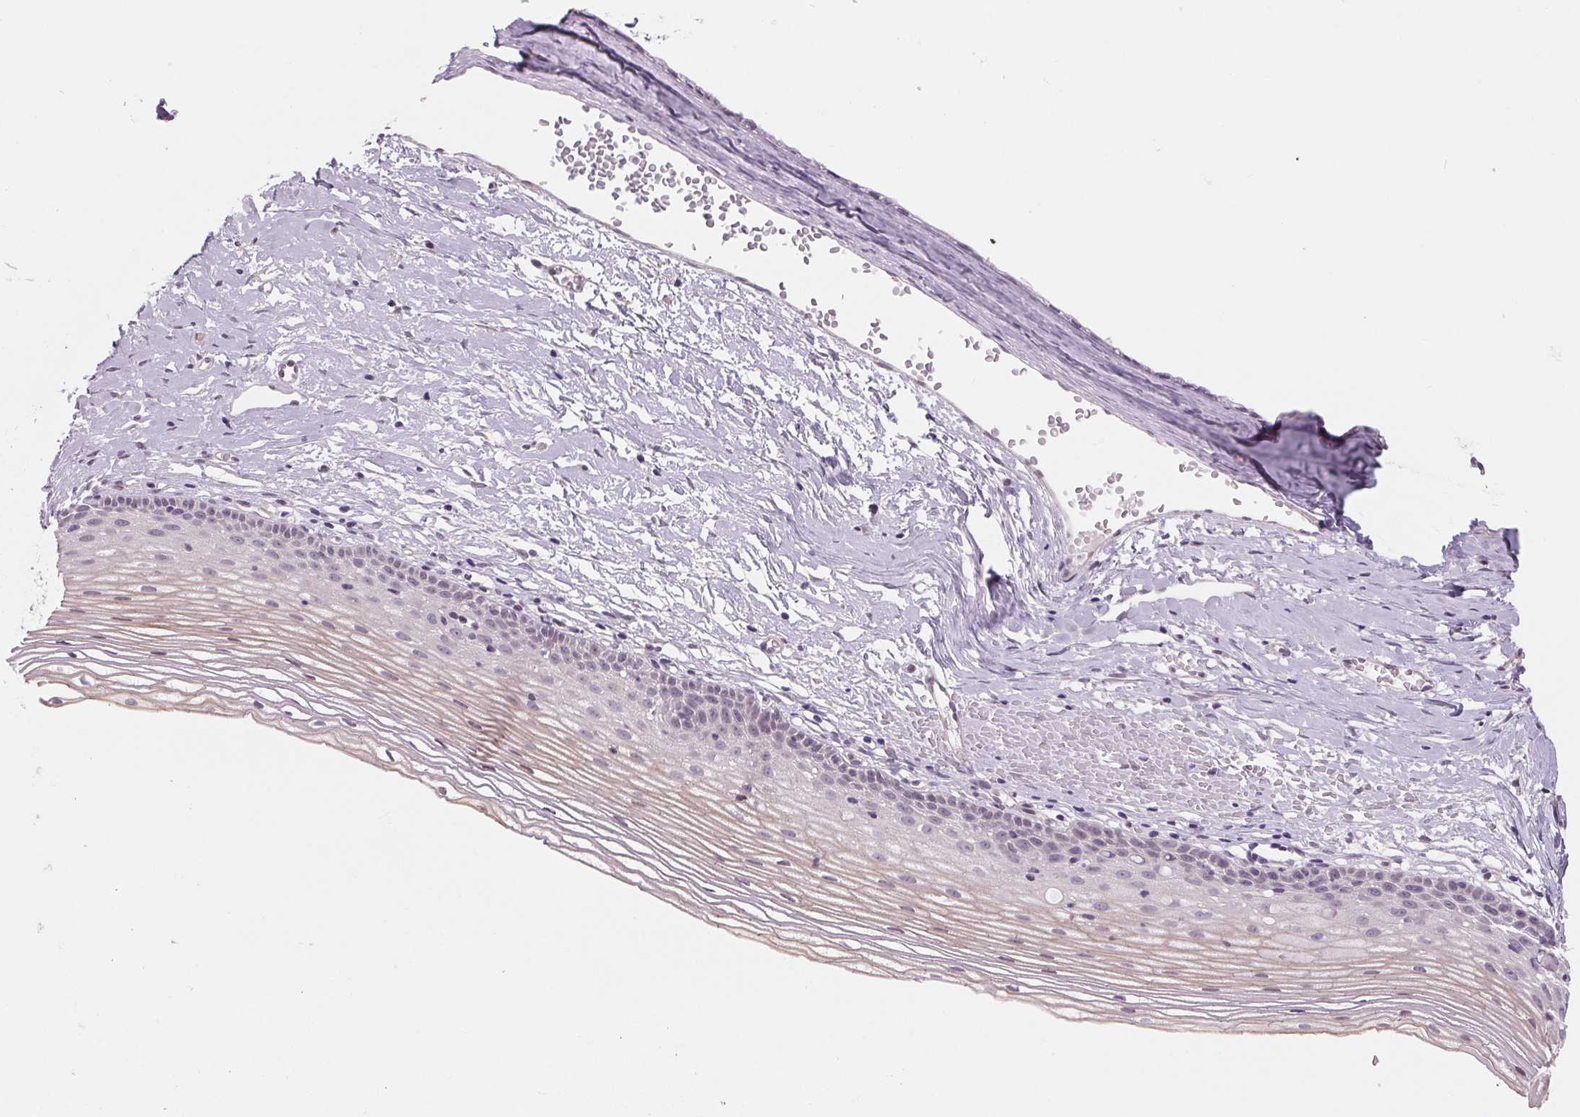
{"staining": {"intensity": "negative", "quantity": "none", "location": "none"}, "tissue": "cervix", "cell_type": "Glandular cells", "image_type": "normal", "snomed": [{"axis": "morphology", "description": "Normal tissue, NOS"}, {"axis": "topography", "description": "Cervix"}], "caption": "Immunohistochemistry micrograph of normal cervix stained for a protein (brown), which displays no expression in glandular cells. (Immunohistochemistry, brightfield microscopy, high magnification).", "gene": "CFC1B", "patient": {"sex": "female", "age": 40}}